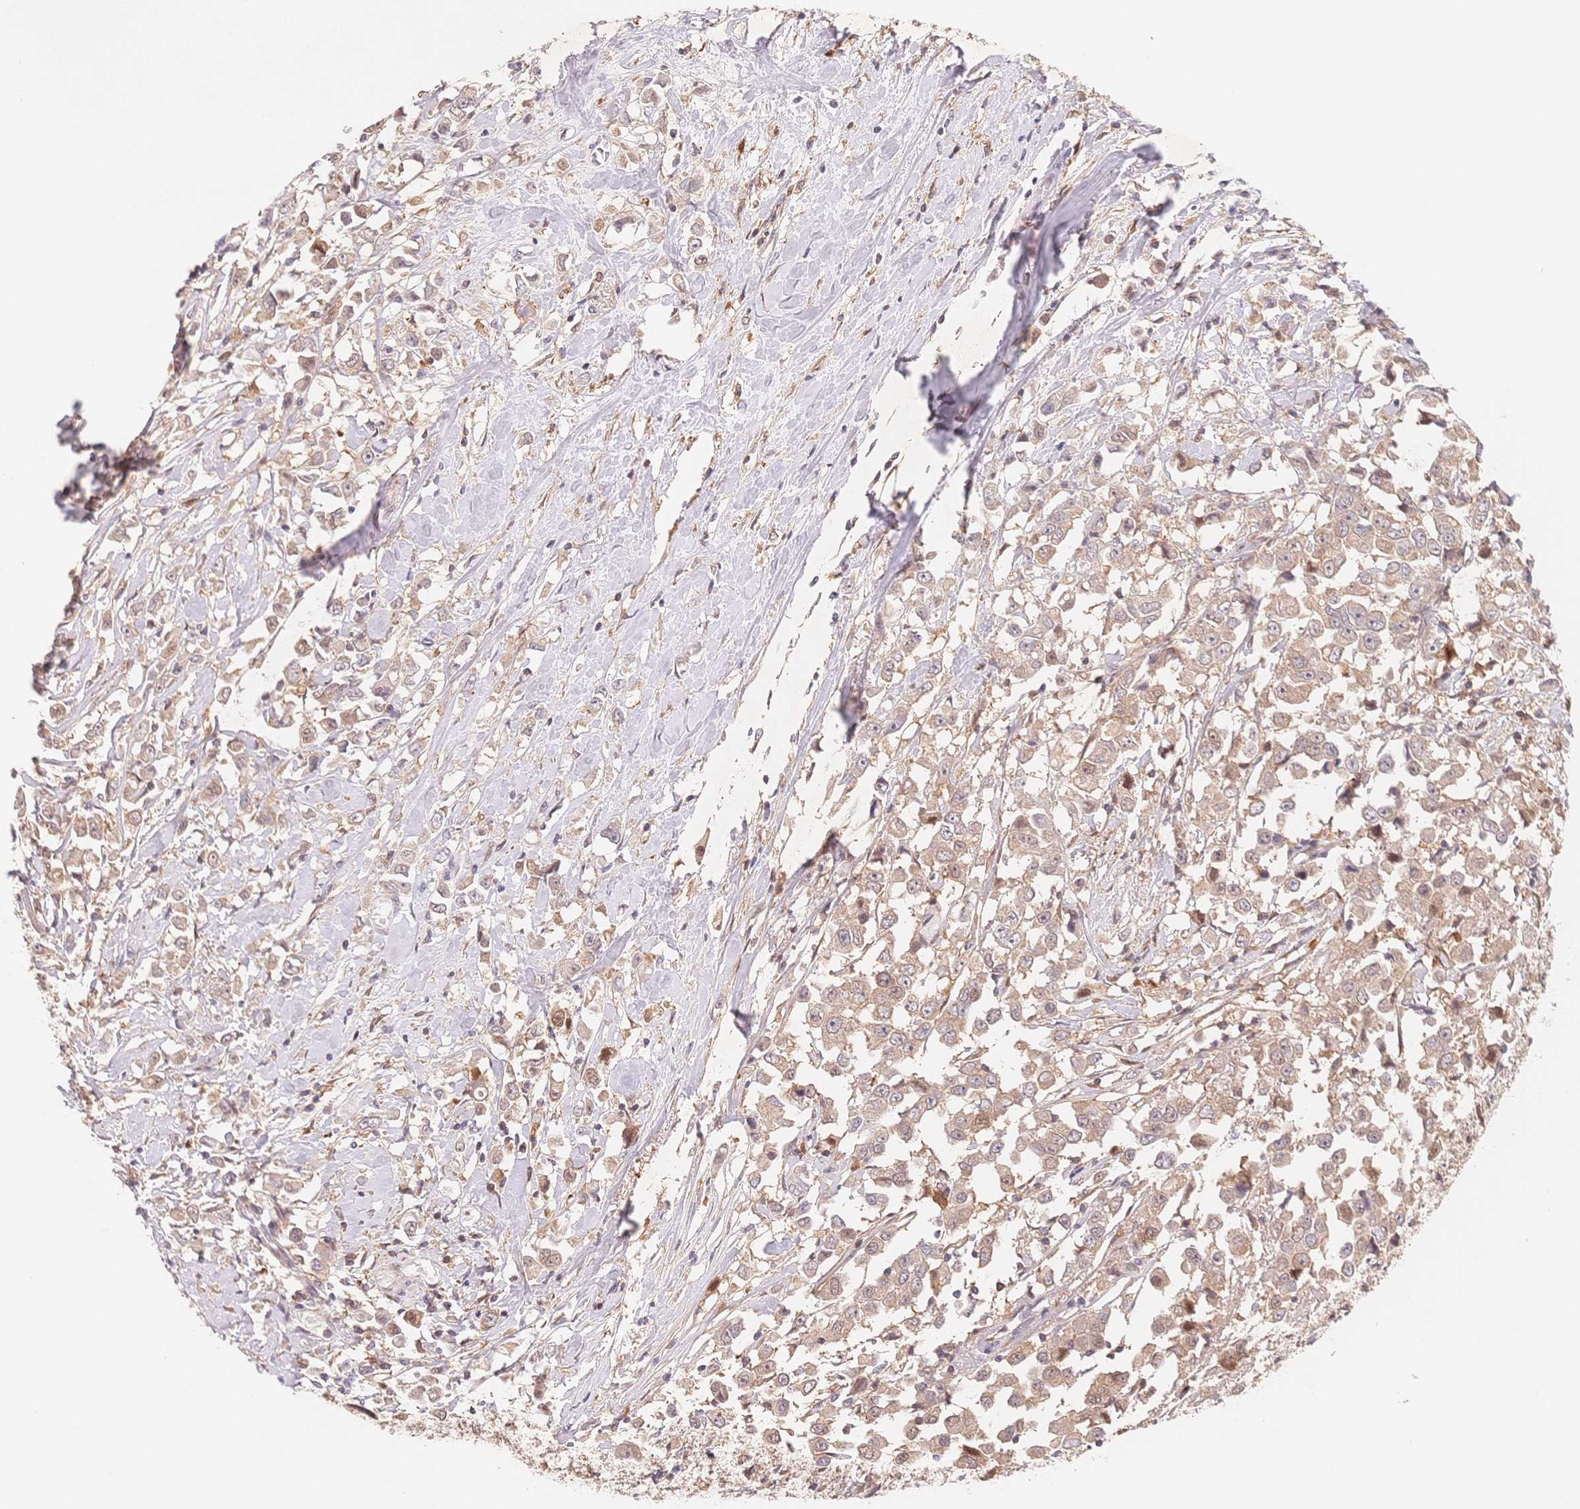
{"staining": {"intensity": "weak", "quantity": "25%-75%", "location": "cytoplasmic/membranous"}, "tissue": "breast cancer", "cell_type": "Tumor cells", "image_type": "cancer", "snomed": [{"axis": "morphology", "description": "Duct carcinoma"}, {"axis": "topography", "description": "Breast"}], "caption": "Human breast intraductal carcinoma stained for a protein (brown) demonstrates weak cytoplasmic/membranous positive staining in about 25%-75% of tumor cells.", "gene": "C12orf75", "patient": {"sex": "female", "age": 61}}